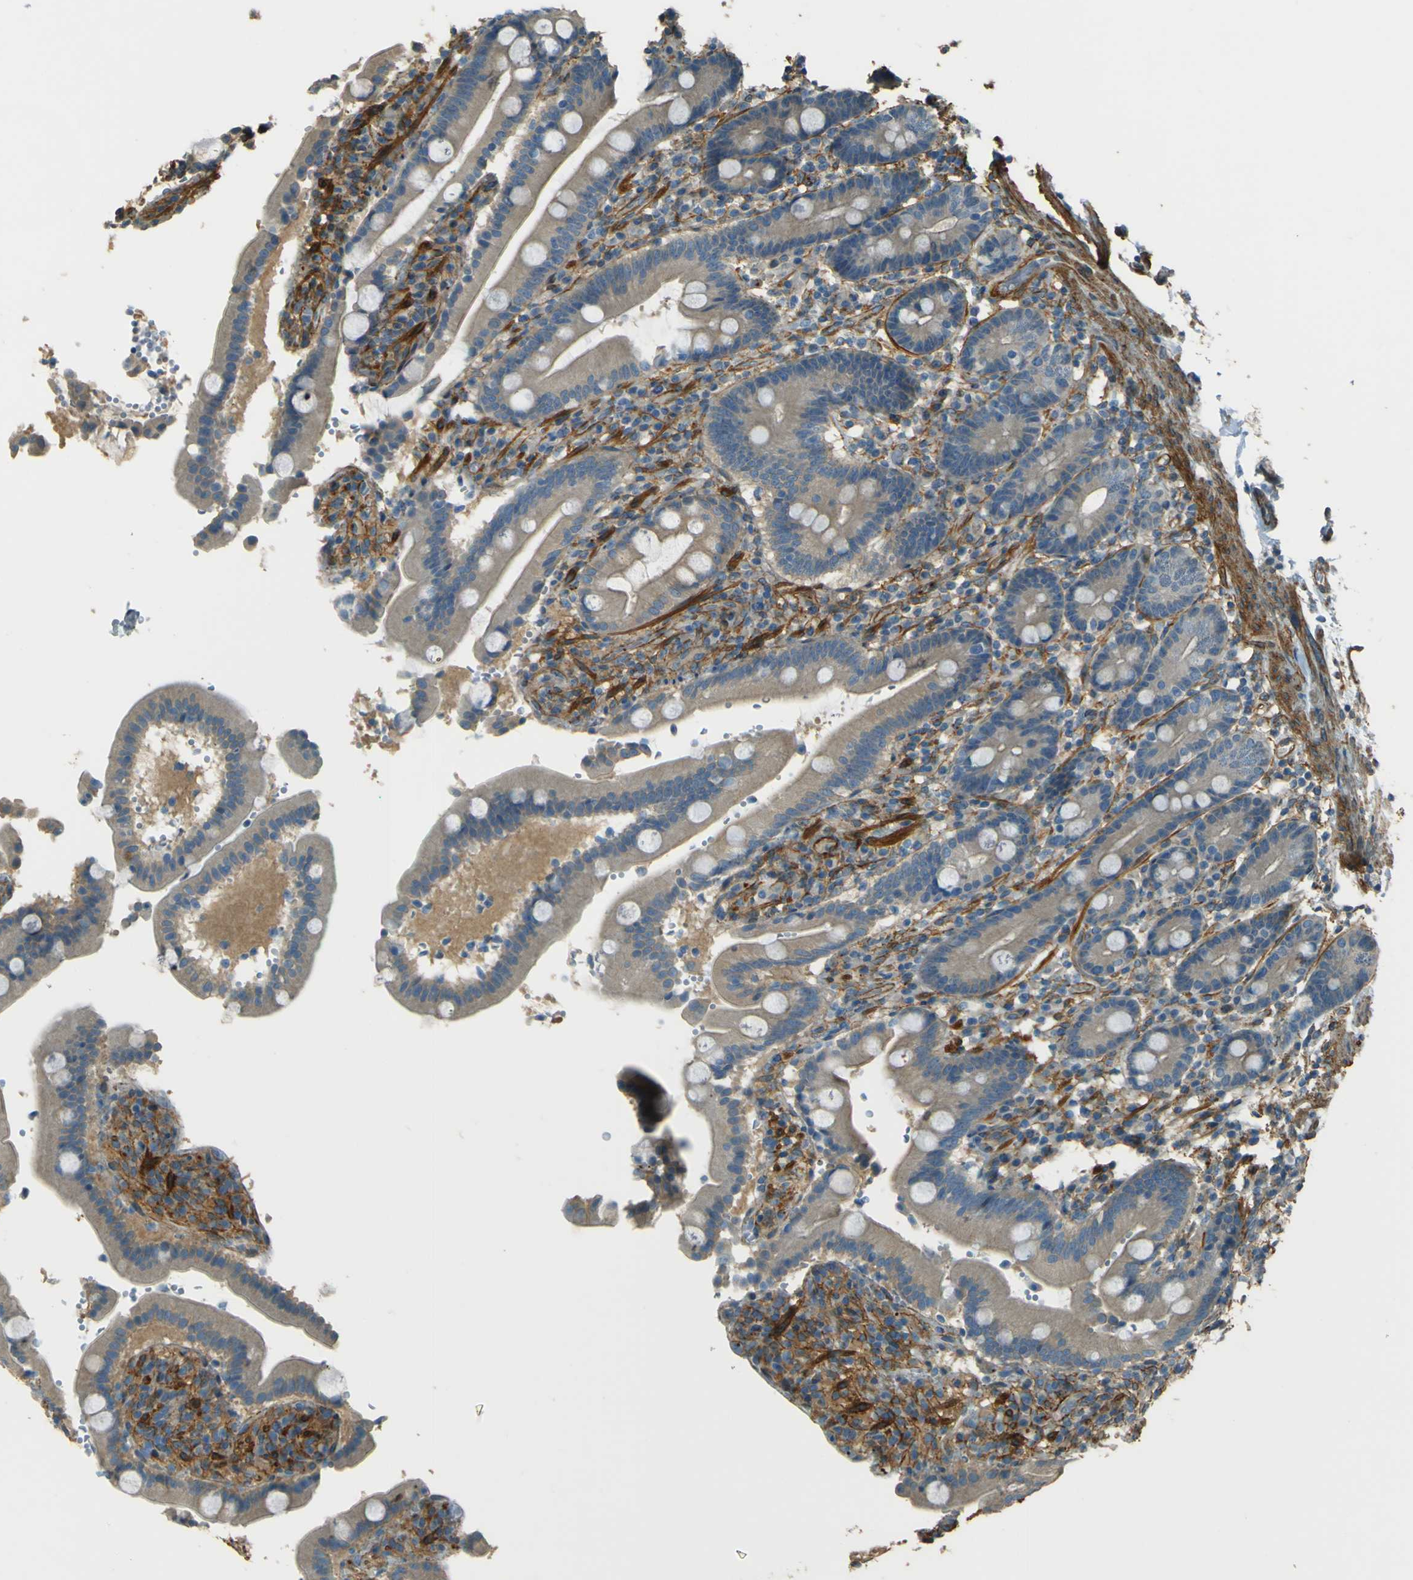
{"staining": {"intensity": "weak", "quantity": "25%-75%", "location": "cytoplasmic/membranous"}, "tissue": "duodenum", "cell_type": "Glandular cells", "image_type": "normal", "snomed": [{"axis": "morphology", "description": "Normal tissue, NOS"}, {"axis": "topography", "description": "Small intestine, NOS"}], "caption": "Weak cytoplasmic/membranous positivity for a protein is present in approximately 25%-75% of glandular cells of benign duodenum using immunohistochemistry.", "gene": "NEXN", "patient": {"sex": "female", "age": 71}}